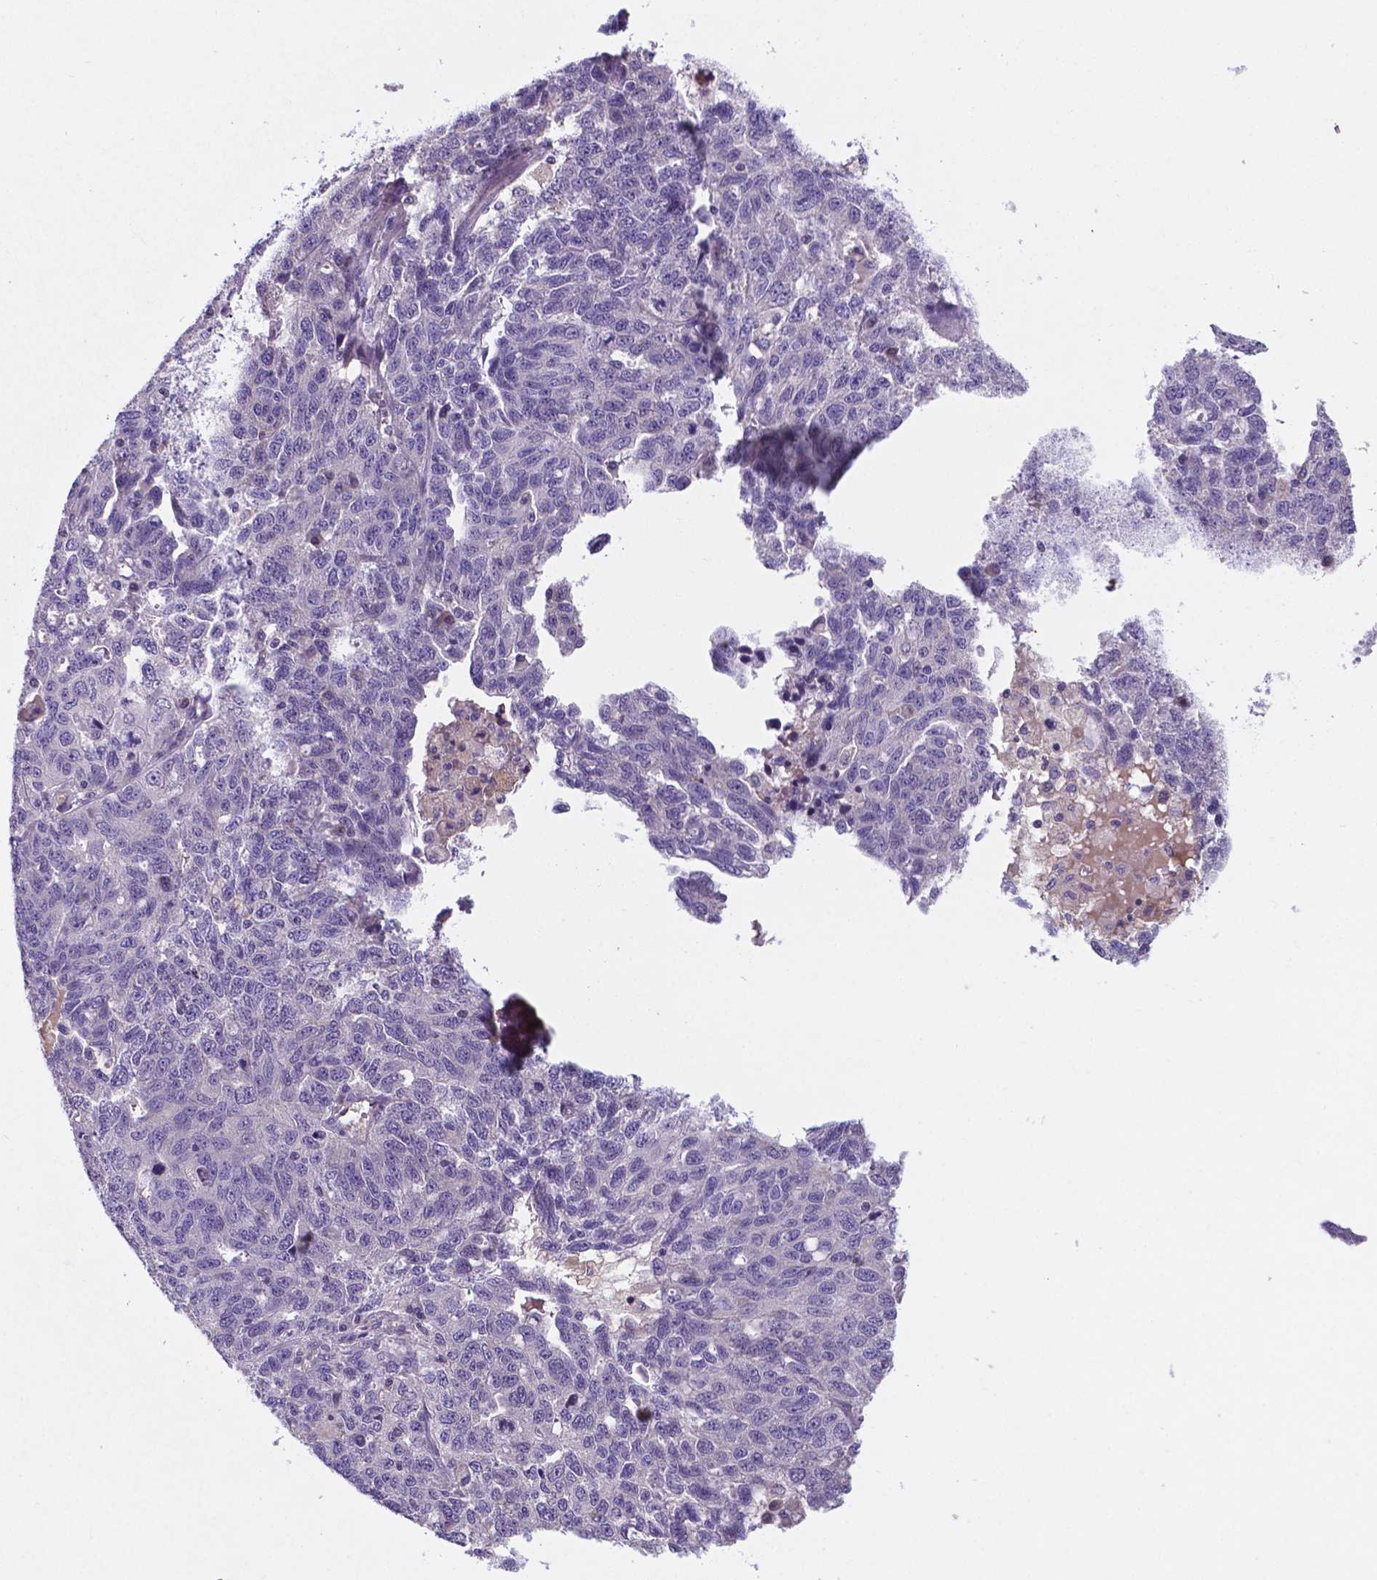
{"staining": {"intensity": "negative", "quantity": "none", "location": "none"}, "tissue": "ovarian cancer", "cell_type": "Tumor cells", "image_type": "cancer", "snomed": [{"axis": "morphology", "description": "Cystadenocarcinoma, serous, NOS"}, {"axis": "topography", "description": "Ovary"}], "caption": "This image is of serous cystadenocarcinoma (ovarian) stained with IHC to label a protein in brown with the nuclei are counter-stained blue. There is no staining in tumor cells.", "gene": "TM4SF20", "patient": {"sex": "female", "age": 71}}